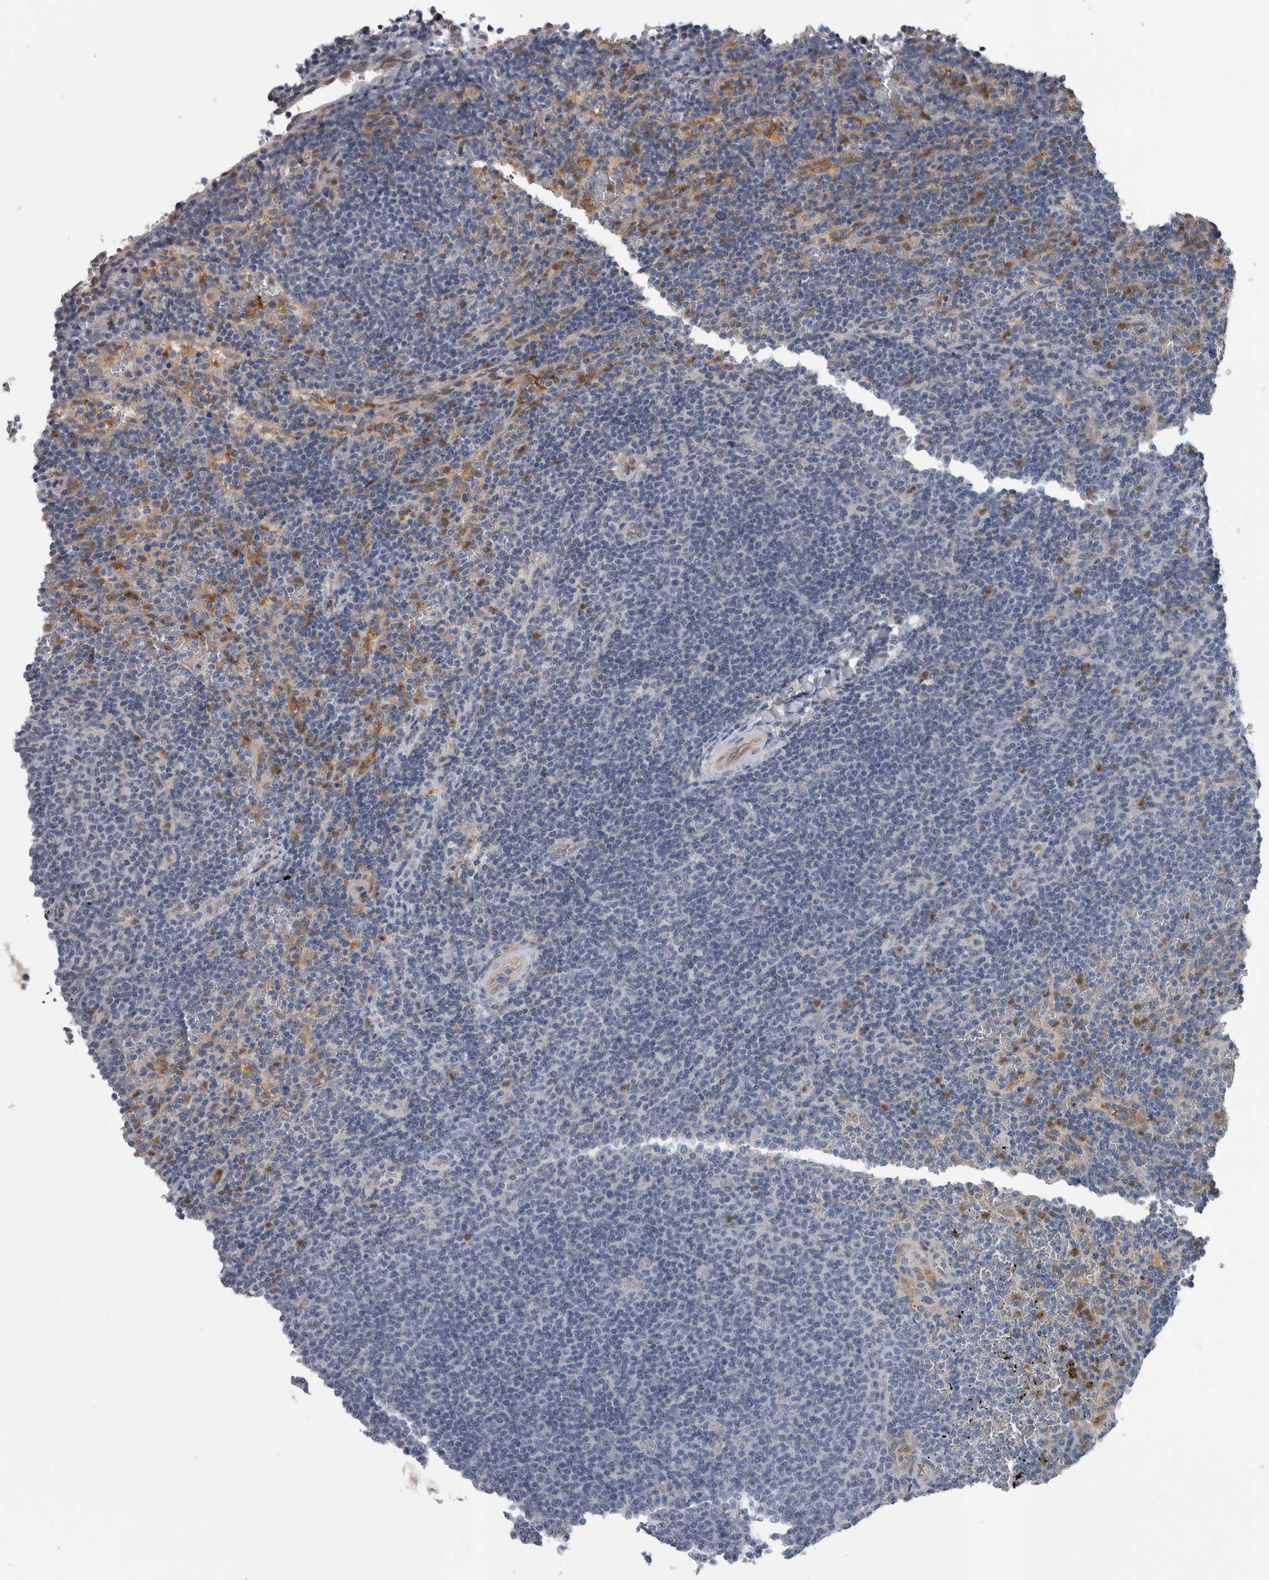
{"staining": {"intensity": "negative", "quantity": "none", "location": "none"}, "tissue": "lymphoma", "cell_type": "Tumor cells", "image_type": "cancer", "snomed": [{"axis": "morphology", "description": "Malignant lymphoma, non-Hodgkin's type, Low grade"}, {"axis": "topography", "description": "Spleen"}], "caption": "Image shows no significant protein staining in tumor cells of malignant lymphoma, non-Hodgkin's type (low-grade).", "gene": "NAPRT", "patient": {"sex": "female", "age": 50}}